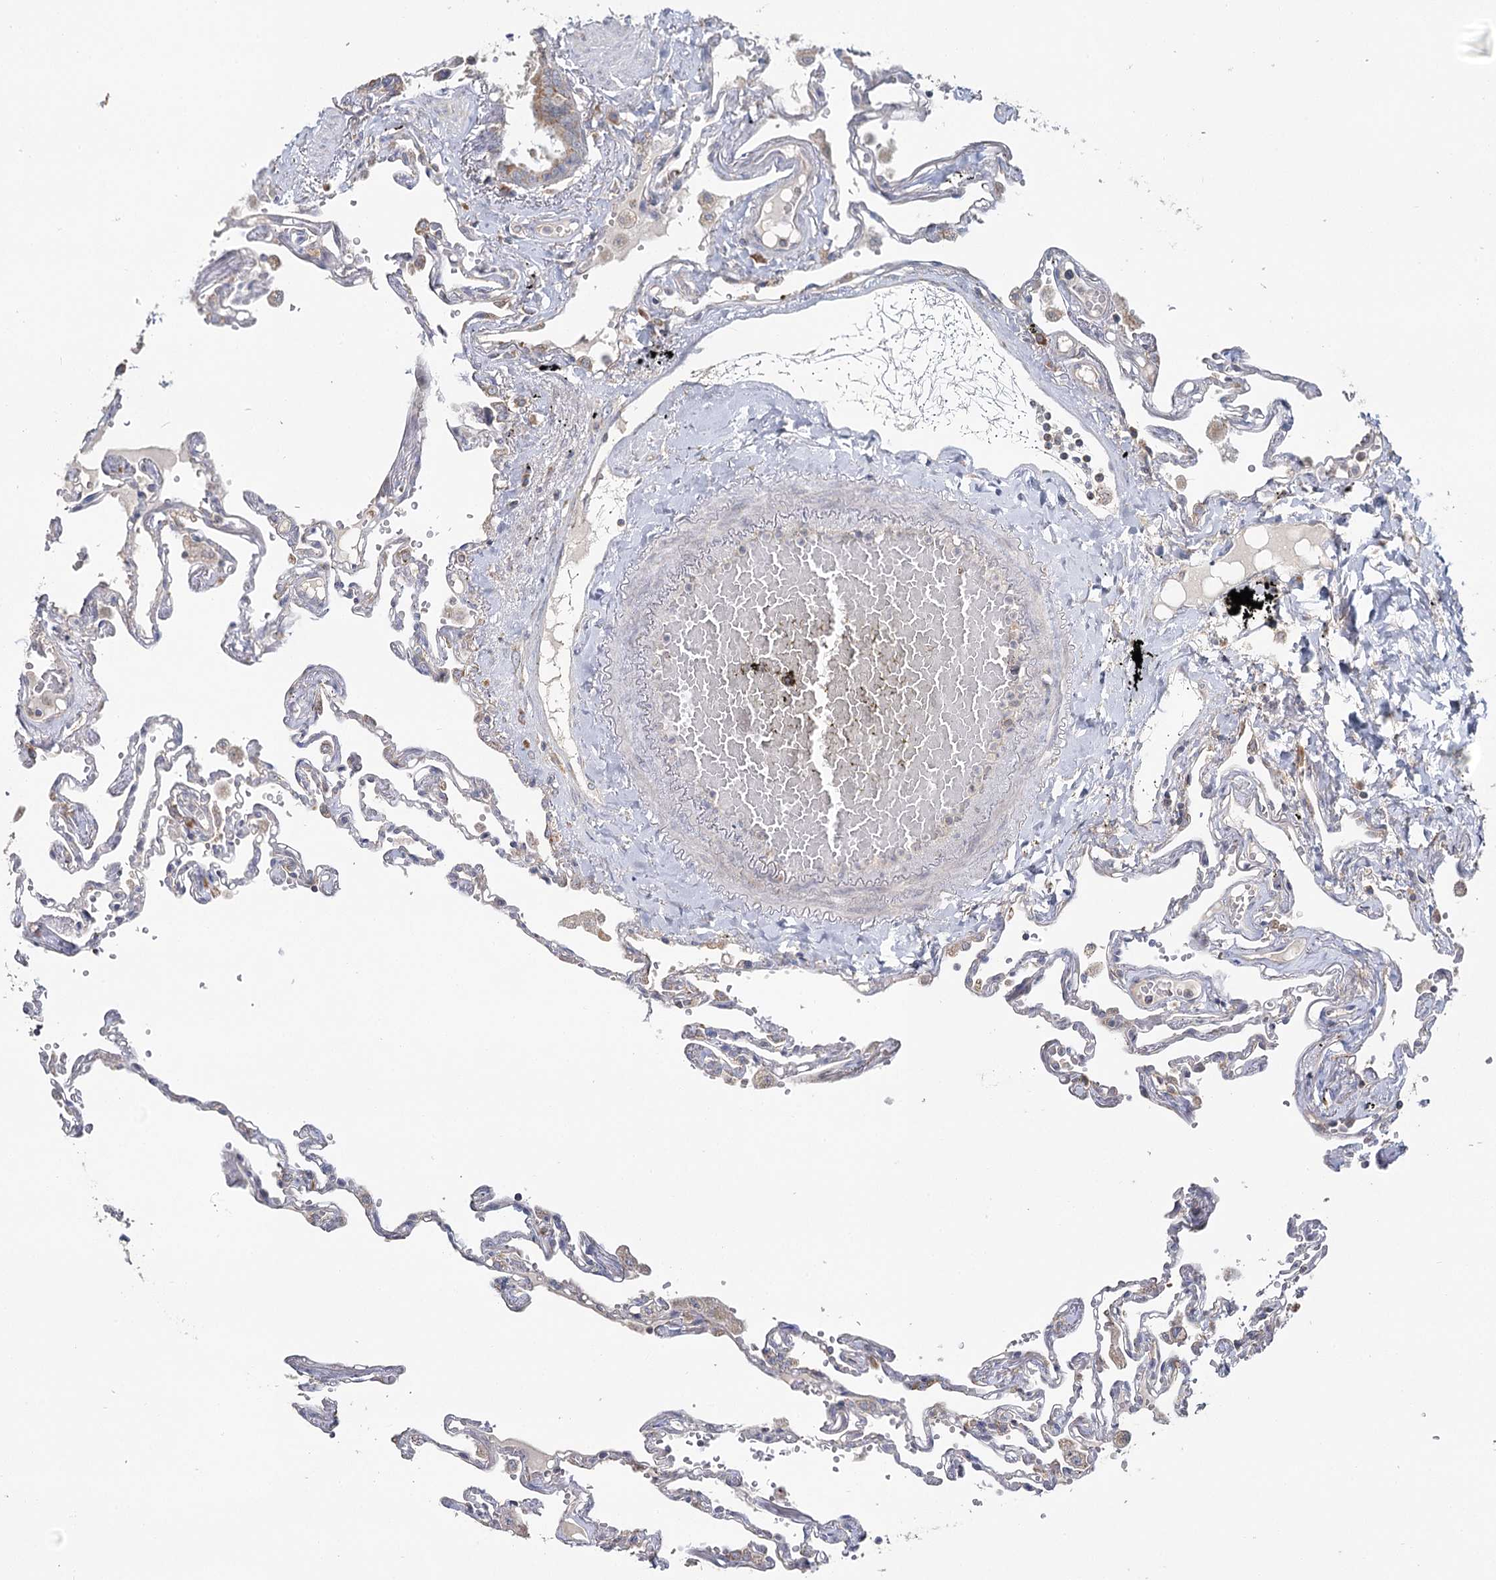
{"staining": {"intensity": "negative", "quantity": "none", "location": "none"}, "tissue": "lung", "cell_type": "Alveolar cells", "image_type": "normal", "snomed": [{"axis": "morphology", "description": "Normal tissue, NOS"}, {"axis": "topography", "description": "Lung"}], "caption": "The photomicrograph reveals no staining of alveolar cells in normal lung. Brightfield microscopy of immunohistochemistry stained with DAB (3,3'-diaminobenzidine) (brown) and hematoxylin (blue), captured at high magnification.", "gene": "ACOX2", "patient": {"sex": "female", "age": 67}}